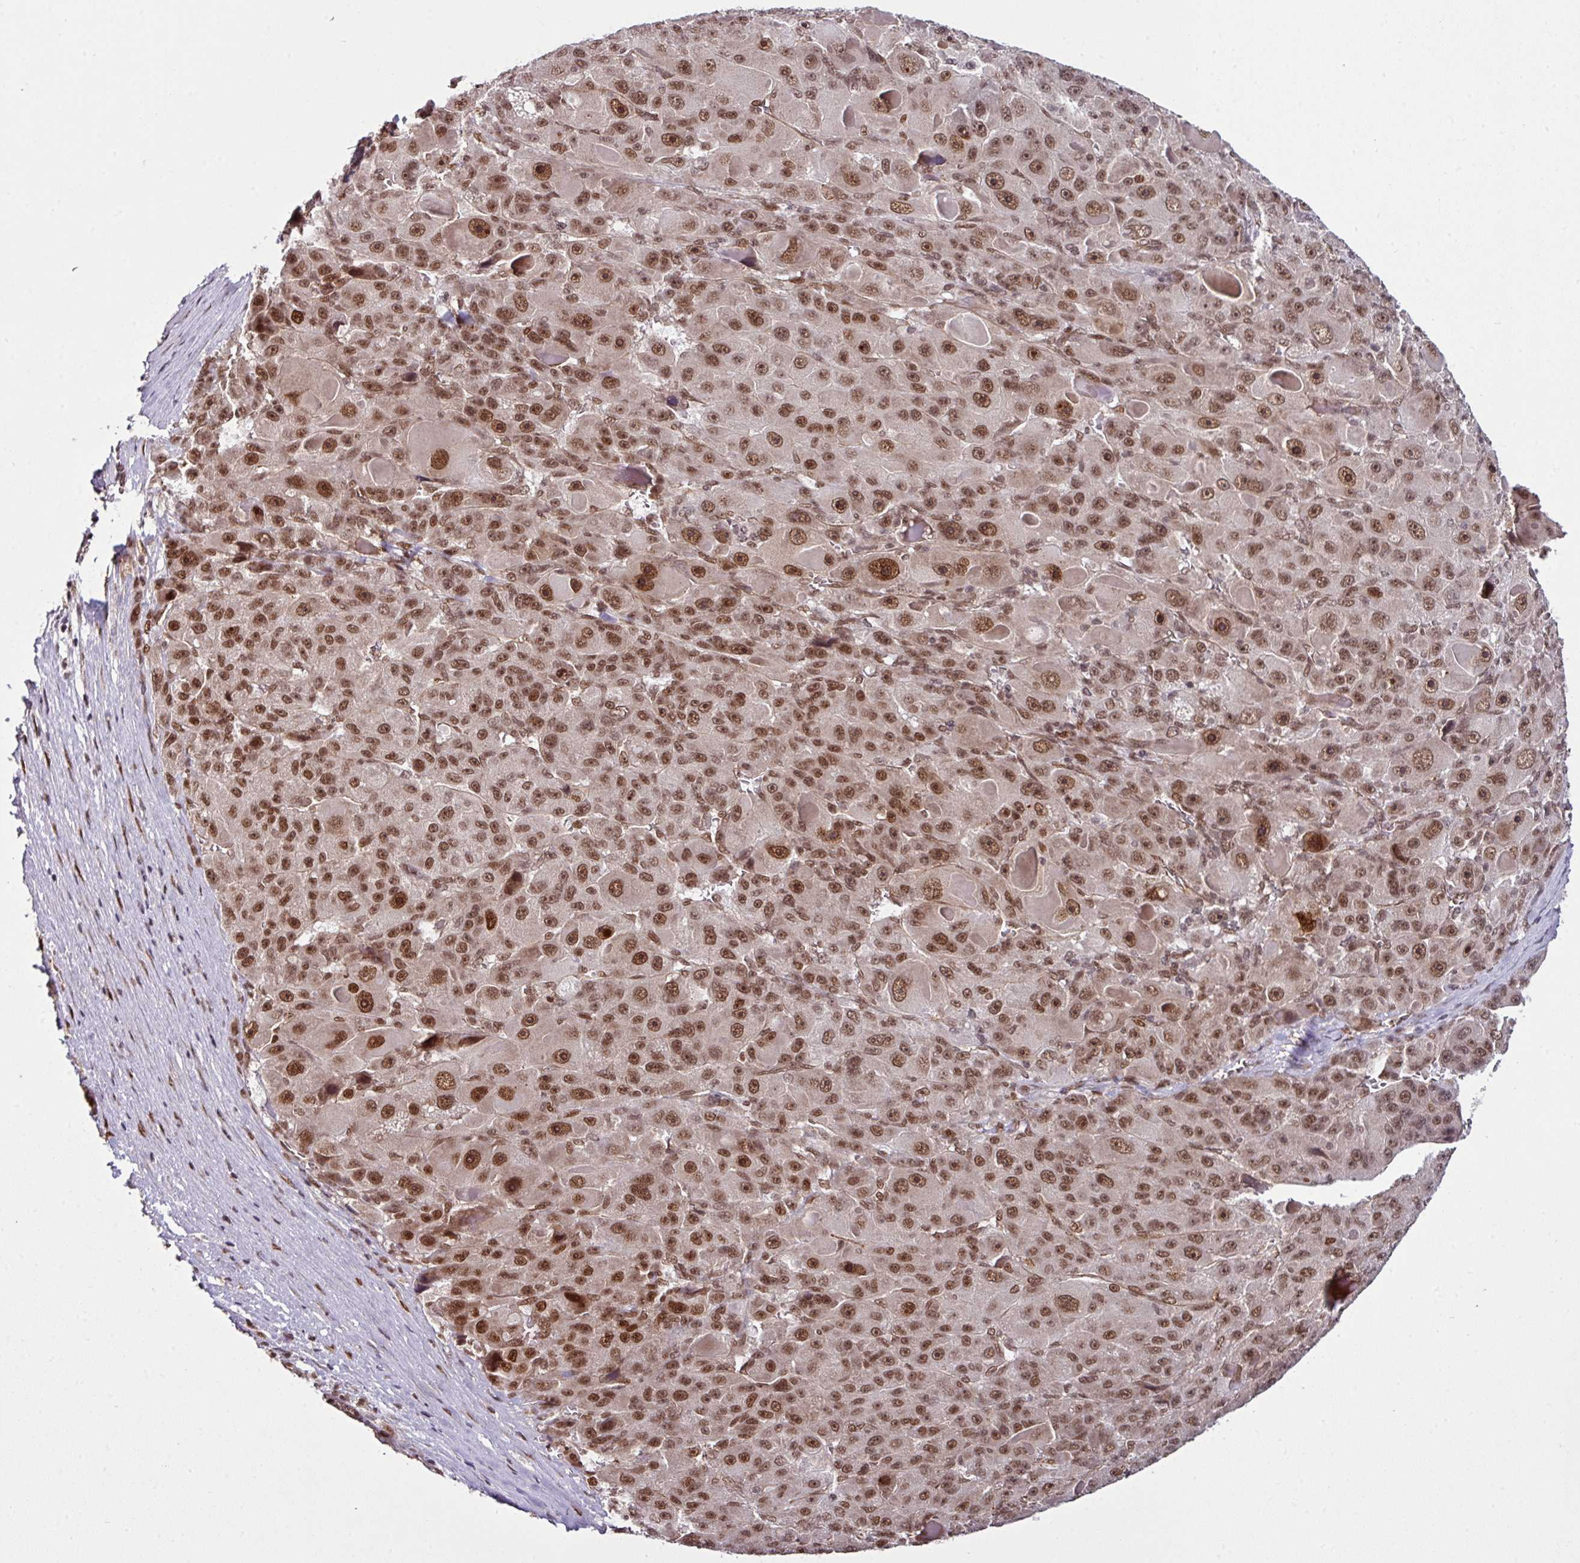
{"staining": {"intensity": "moderate", "quantity": ">75%", "location": "nuclear"}, "tissue": "liver cancer", "cell_type": "Tumor cells", "image_type": "cancer", "snomed": [{"axis": "morphology", "description": "Carcinoma, Hepatocellular, NOS"}, {"axis": "topography", "description": "Liver"}], "caption": "Brown immunohistochemical staining in human liver hepatocellular carcinoma demonstrates moderate nuclear expression in approximately >75% of tumor cells.", "gene": "MORF4L2", "patient": {"sex": "male", "age": 76}}